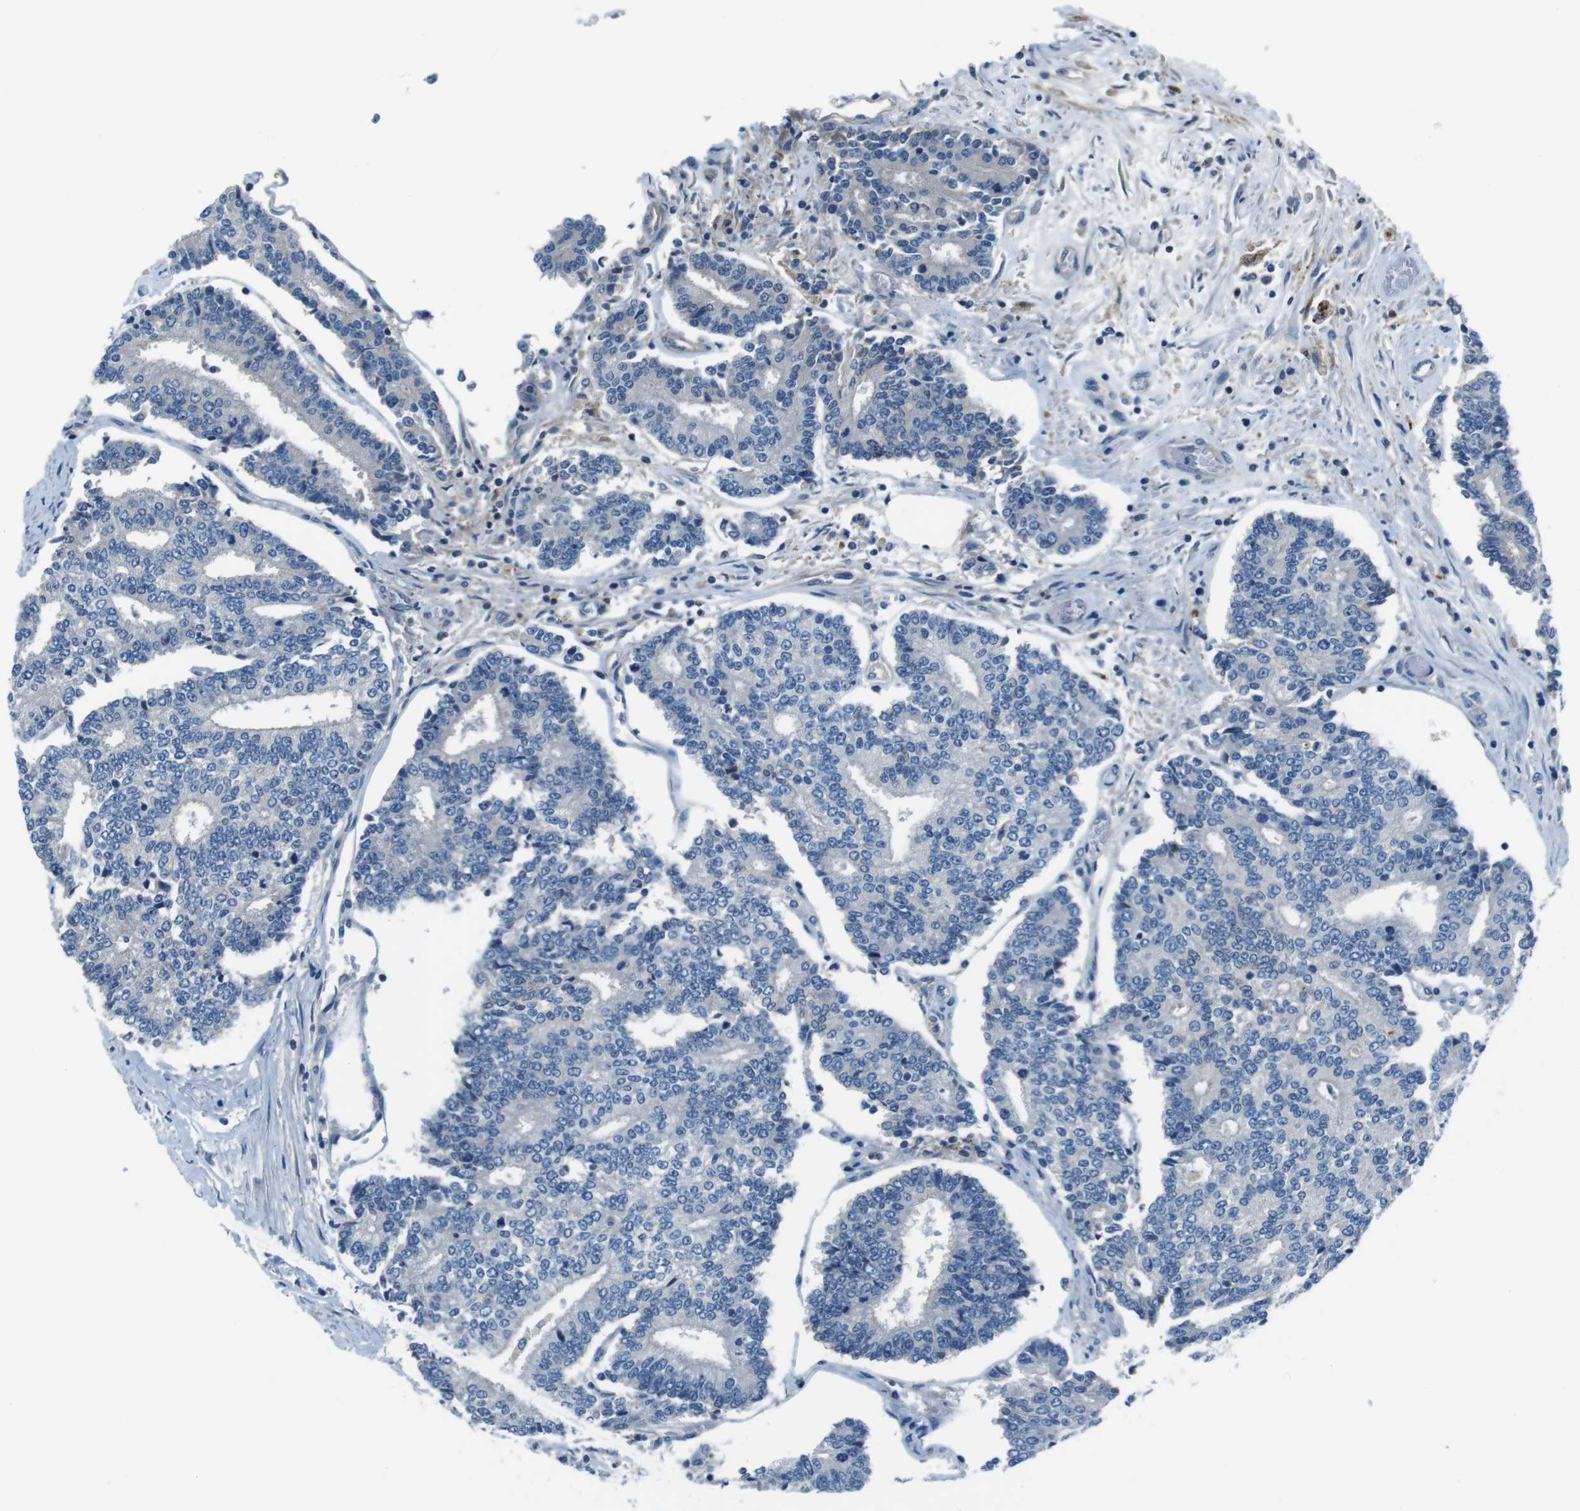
{"staining": {"intensity": "negative", "quantity": "none", "location": "none"}, "tissue": "prostate cancer", "cell_type": "Tumor cells", "image_type": "cancer", "snomed": [{"axis": "morphology", "description": "Normal tissue, NOS"}, {"axis": "morphology", "description": "Adenocarcinoma, High grade"}, {"axis": "topography", "description": "Prostate"}, {"axis": "topography", "description": "Seminal veicle"}], "caption": "Histopathology image shows no significant protein expression in tumor cells of adenocarcinoma (high-grade) (prostate).", "gene": "TULP3", "patient": {"sex": "male", "age": 55}}